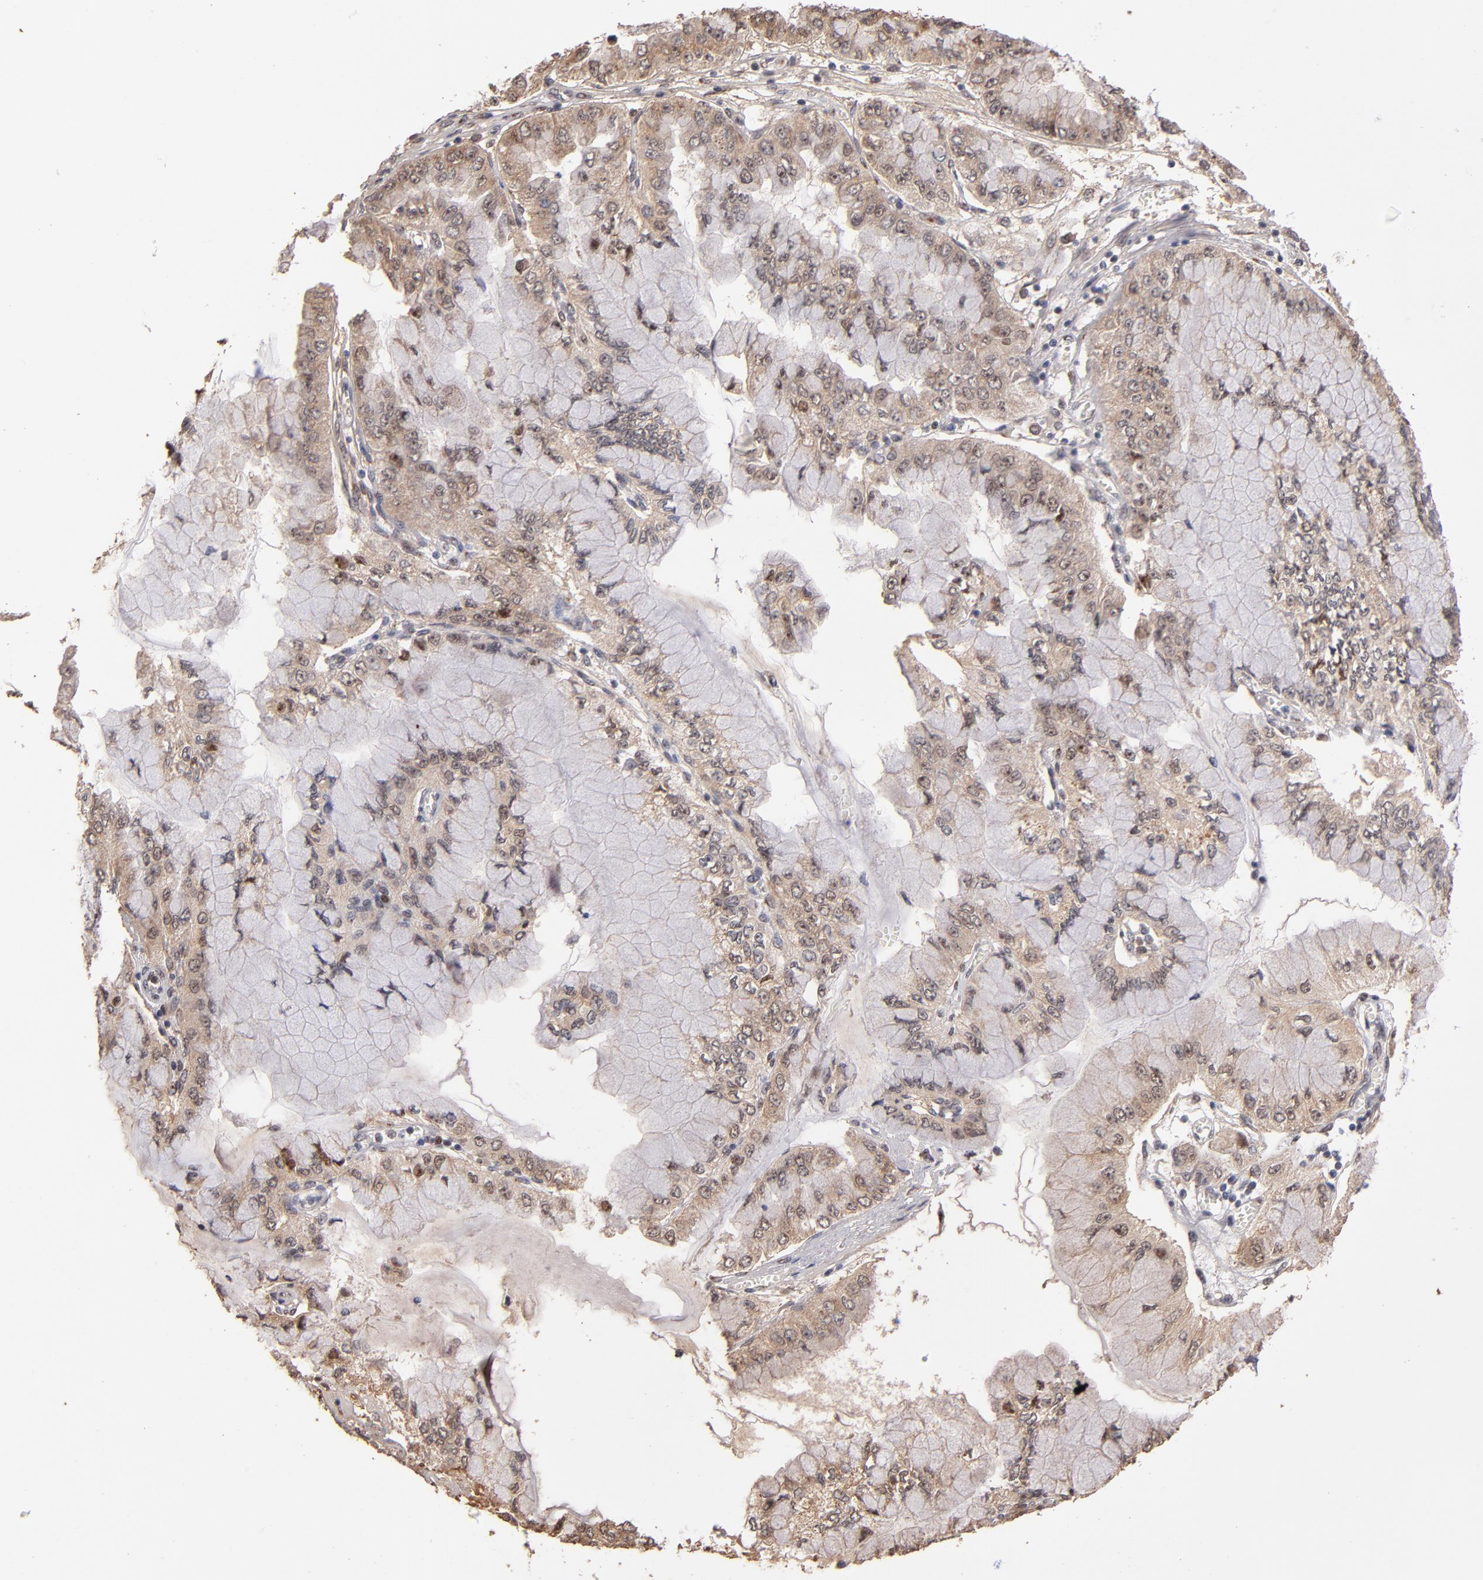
{"staining": {"intensity": "weak", "quantity": ">75%", "location": "cytoplasmic/membranous,nuclear"}, "tissue": "liver cancer", "cell_type": "Tumor cells", "image_type": "cancer", "snomed": [{"axis": "morphology", "description": "Cholangiocarcinoma"}, {"axis": "topography", "description": "Liver"}], "caption": "This is an image of immunohistochemistry (IHC) staining of liver cholangiocarcinoma, which shows weak expression in the cytoplasmic/membranous and nuclear of tumor cells.", "gene": "EAPP", "patient": {"sex": "female", "age": 79}}